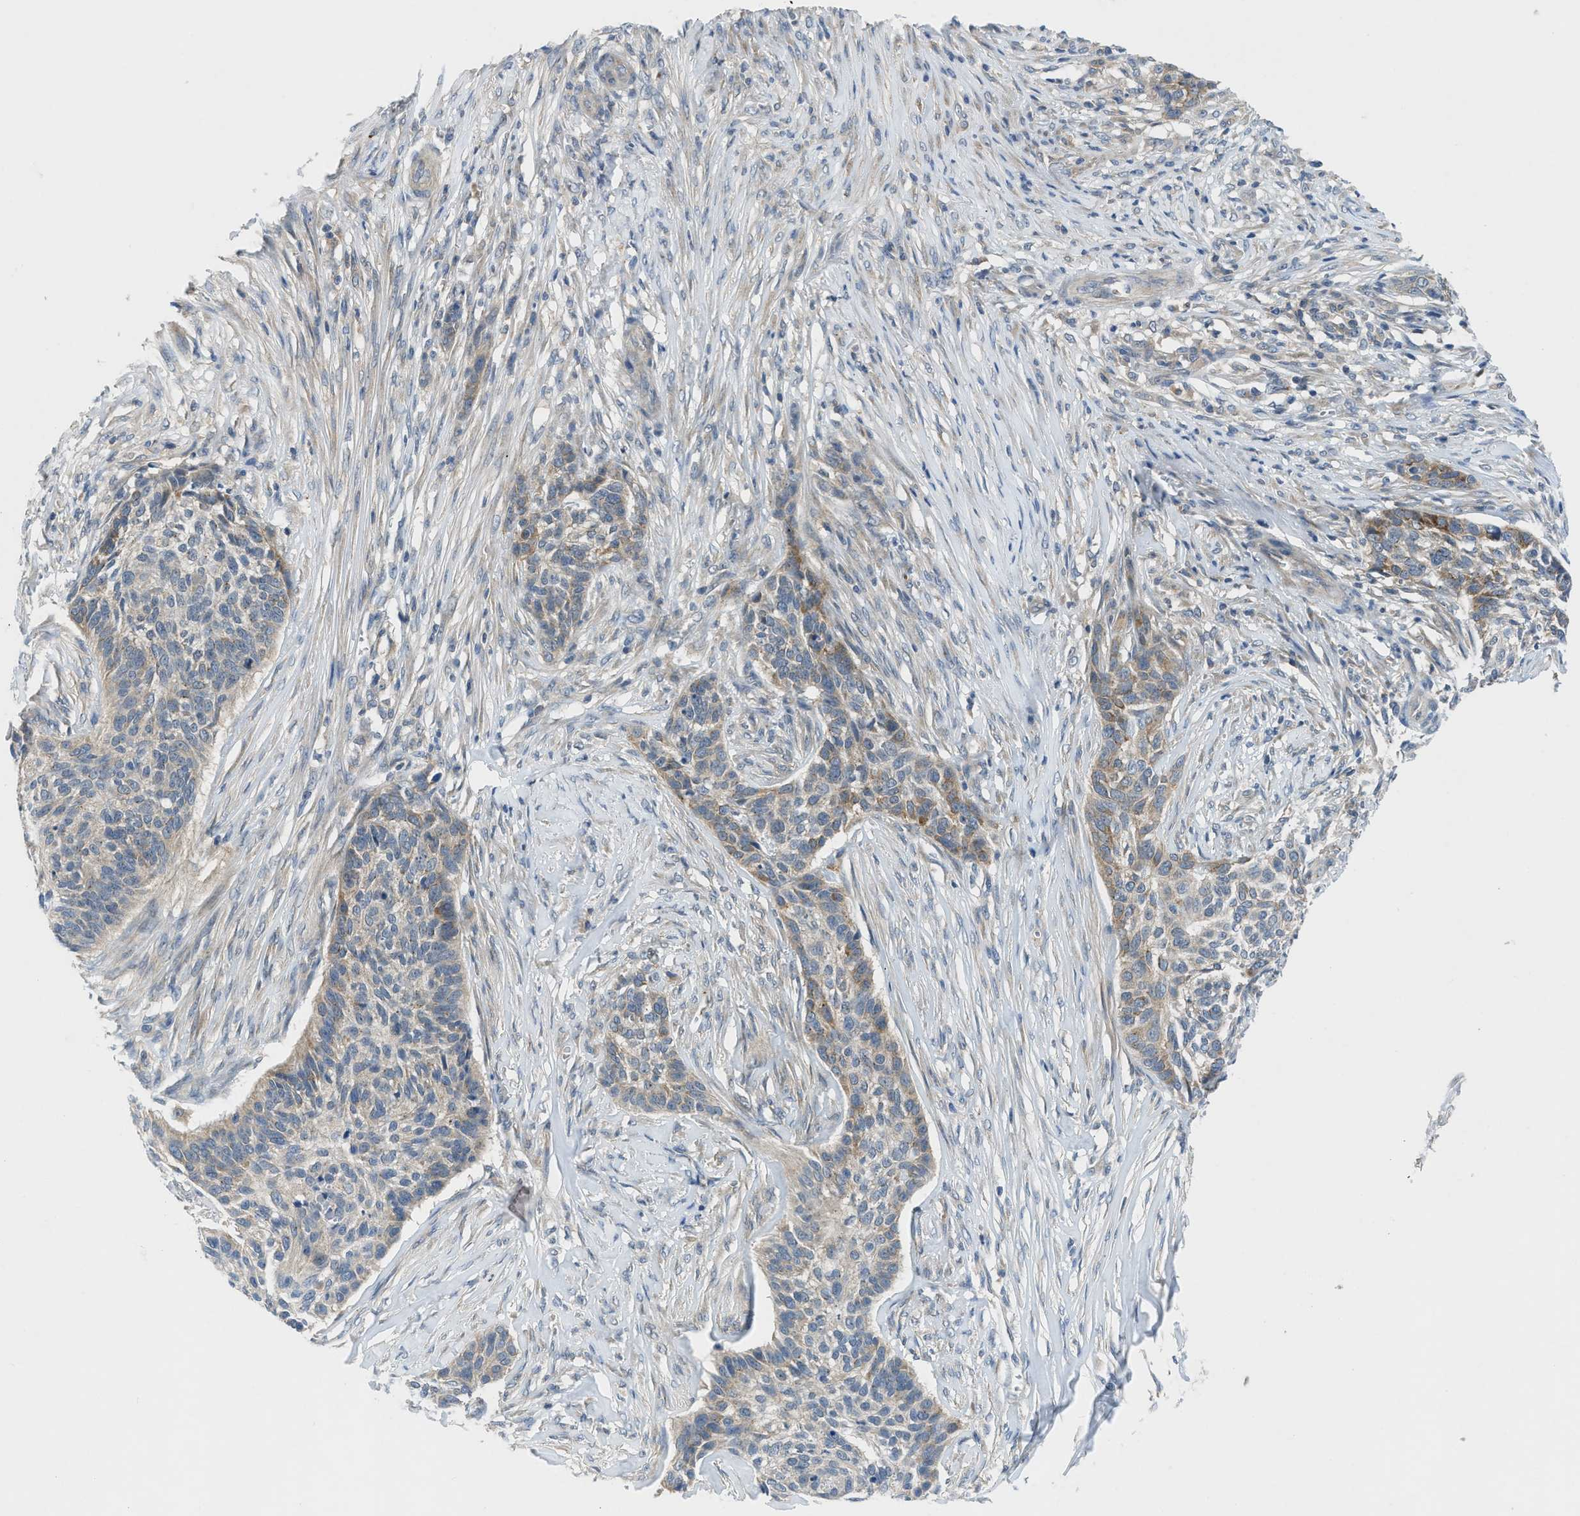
{"staining": {"intensity": "strong", "quantity": "25%-75%", "location": "cytoplasmic/membranous"}, "tissue": "skin cancer", "cell_type": "Tumor cells", "image_type": "cancer", "snomed": [{"axis": "morphology", "description": "Basal cell carcinoma"}, {"axis": "topography", "description": "Skin"}], "caption": "A brown stain labels strong cytoplasmic/membranous positivity of a protein in skin cancer tumor cells. Immunohistochemistry (ihc) stains the protein in brown and the nuclei are stained blue.", "gene": "PDE7A", "patient": {"sex": "male", "age": 85}}